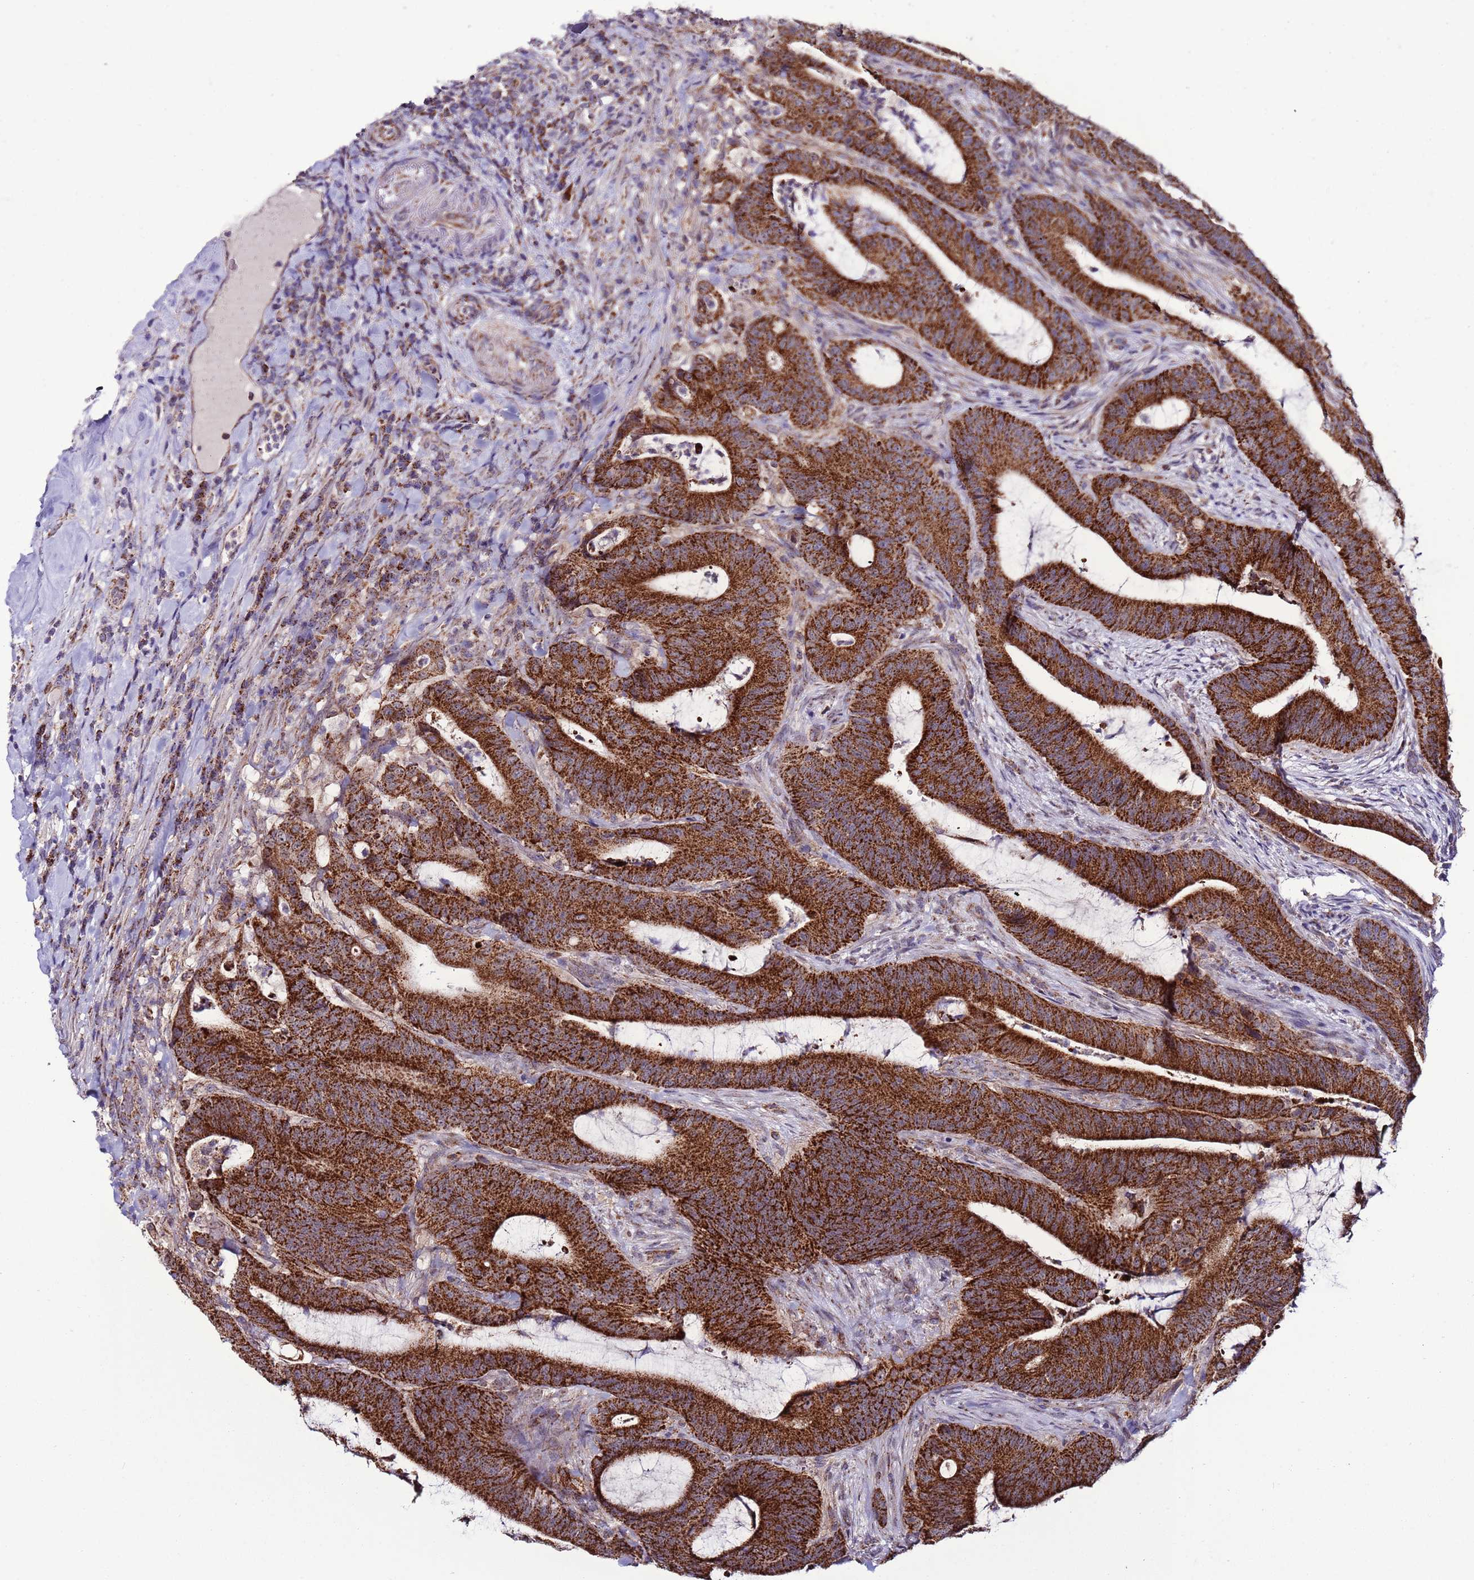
{"staining": {"intensity": "strong", "quantity": ">75%", "location": "cytoplasmic/membranous"}, "tissue": "colorectal cancer", "cell_type": "Tumor cells", "image_type": "cancer", "snomed": [{"axis": "morphology", "description": "Adenocarcinoma, NOS"}, {"axis": "topography", "description": "Colon"}], "caption": "This photomicrograph reveals IHC staining of human colorectal adenocarcinoma, with high strong cytoplasmic/membranous expression in about >75% of tumor cells.", "gene": "UEVLD", "patient": {"sex": "female", "age": 43}}